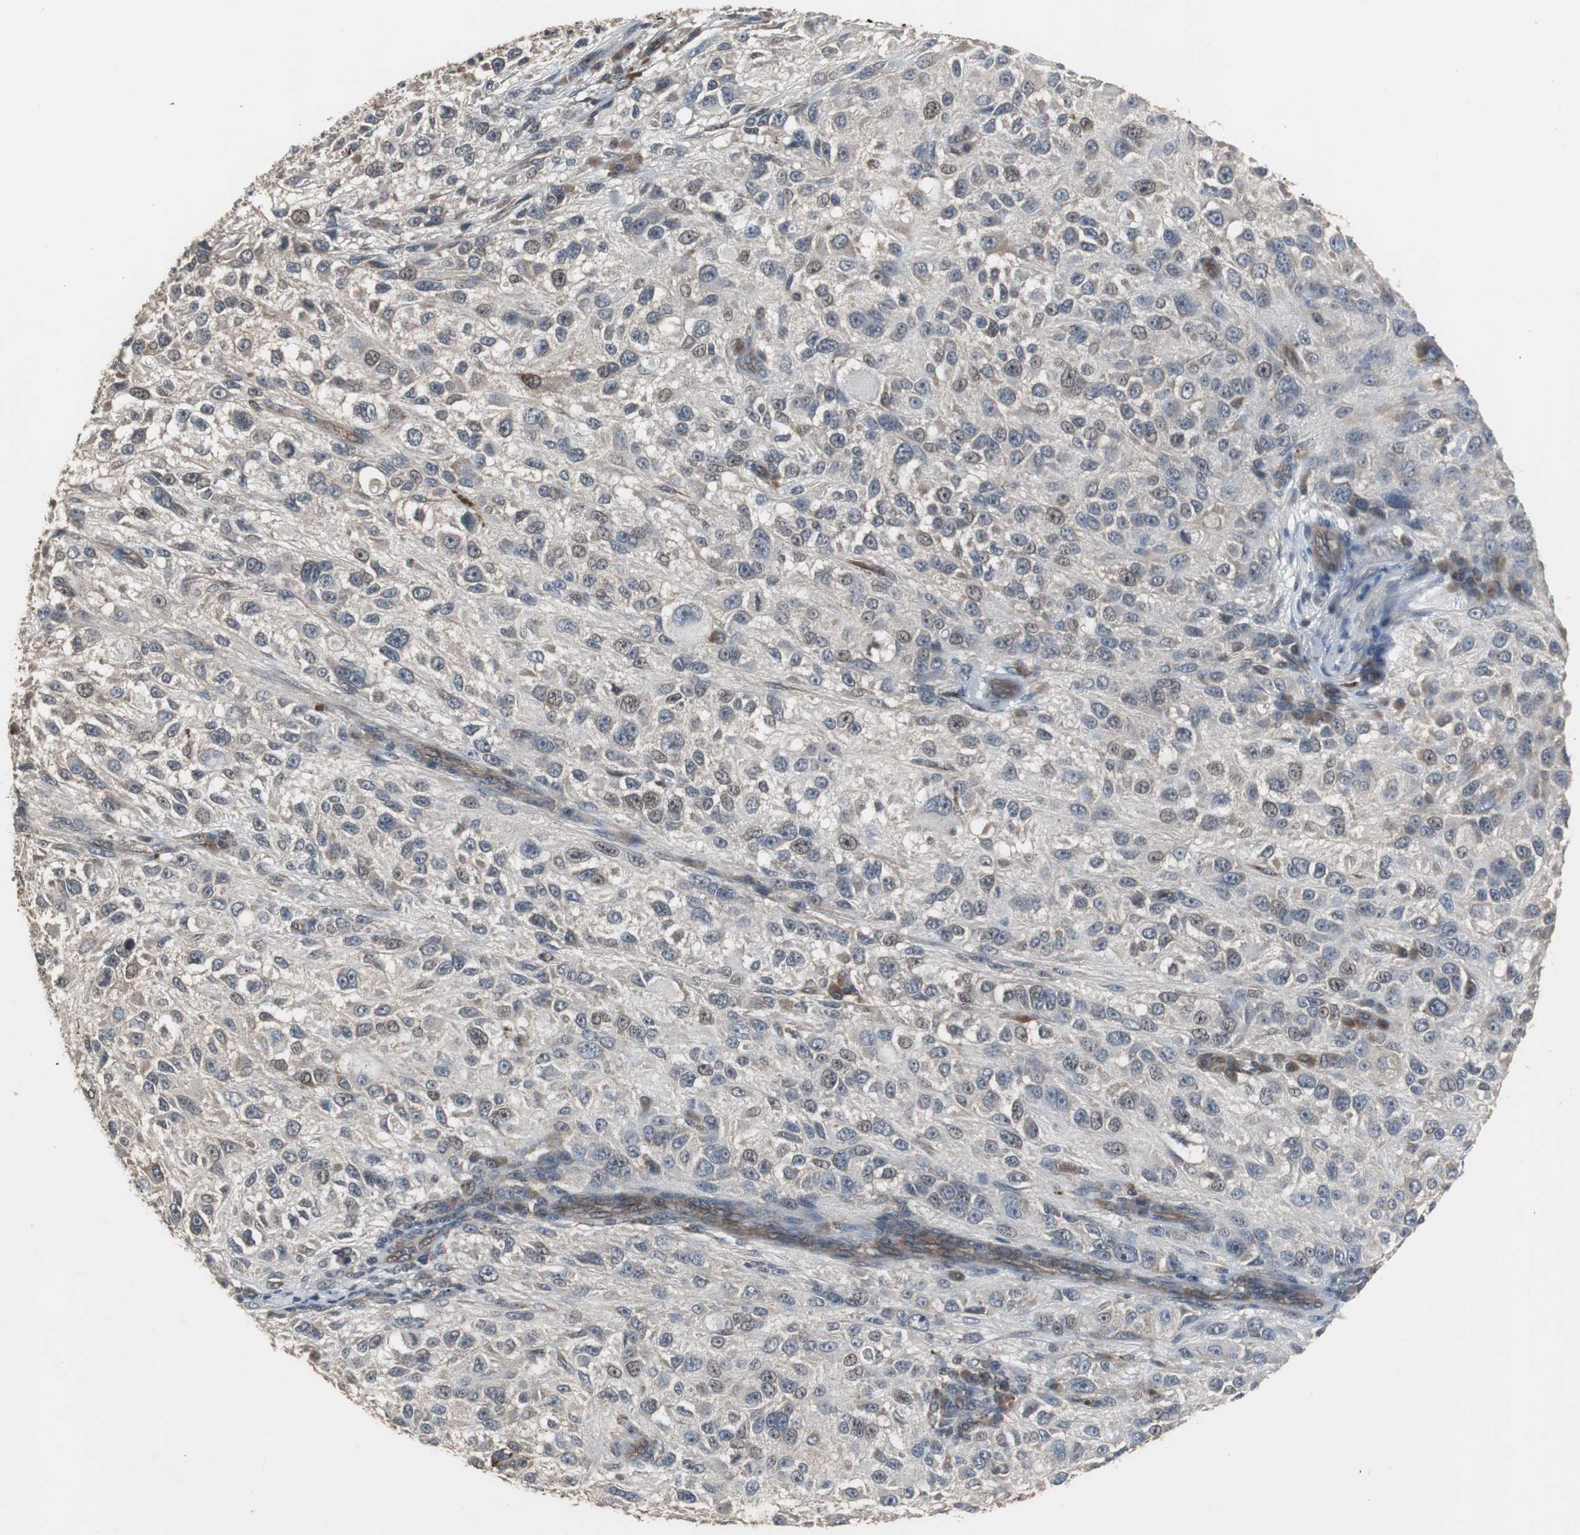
{"staining": {"intensity": "weak", "quantity": "25%-75%", "location": "cytoplasmic/membranous"}, "tissue": "melanoma", "cell_type": "Tumor cells", "image_type": "cancer", "snomed": [{"axis": "morphology", "description": "Necrosis, NOS"}, {"axis": "morphology", "description": "Malignant melanoma, NOS"}, {"axis": "topography", "description": "Skin"}], "caption": "High-magnification brightfield microscopy of melanoma stained with DAB (3,3'-diaminobenzidine) (brown) and counterstained with hematoxylin (blue). tumor cells exhibit weak cytoplasmic/membranous positivity is seen in about25%-75% of cells.", "gene": "ATP2B2", "patient": {"sex": "female", "age": 87}}